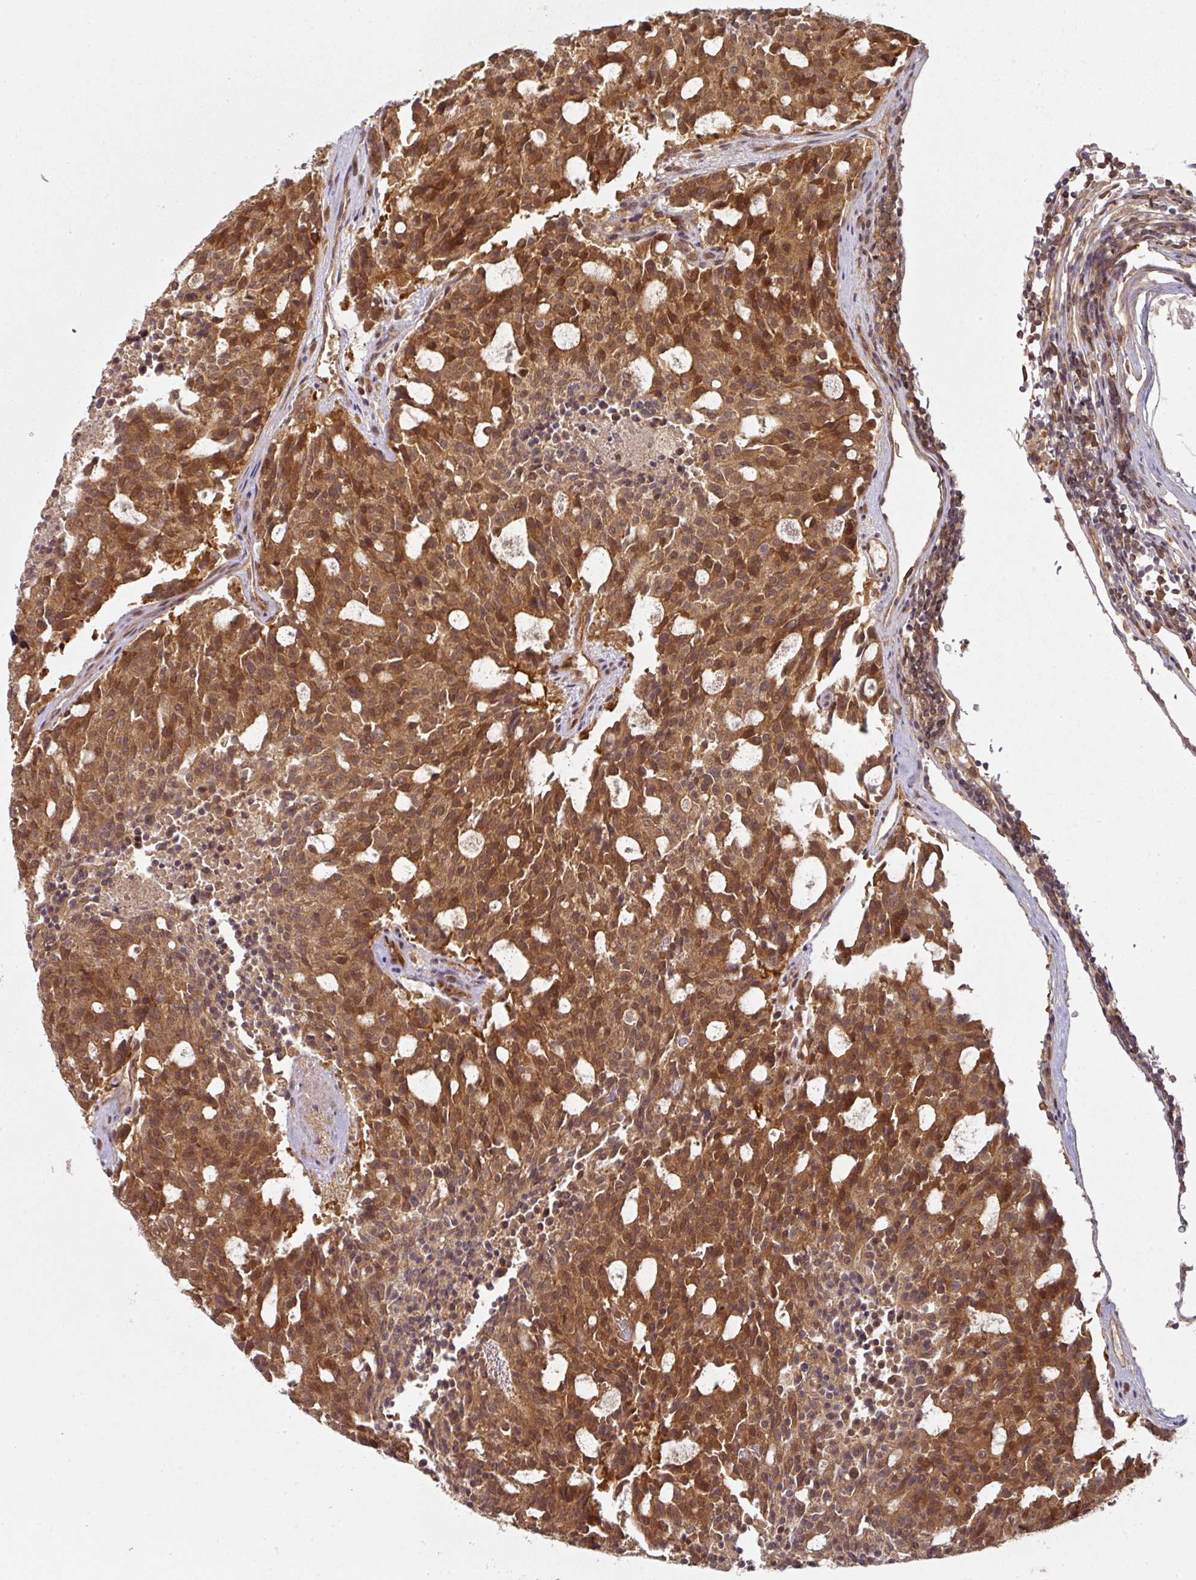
{"staining": {"intensity": "strong", "quantity": ">75%", "location": "cytoplasmic/membranous,nuclear"}, "tissue": "carcinoid", "cell_type": "Tumor cells", "image_type": "cancer", "snomed": [{"axis": "morphology", "description": "Carcinoid, malignant, NOS"}, {"axis": "topography", "description": "Pancreas"}], "caption": "Tumor cells display strong cytoplasmic/membranous and nuclear positivity in about >75% of cells in carcinoid.", "gene": "EIF4EBP2", "patient": {"sex": "female", "age": 54}}